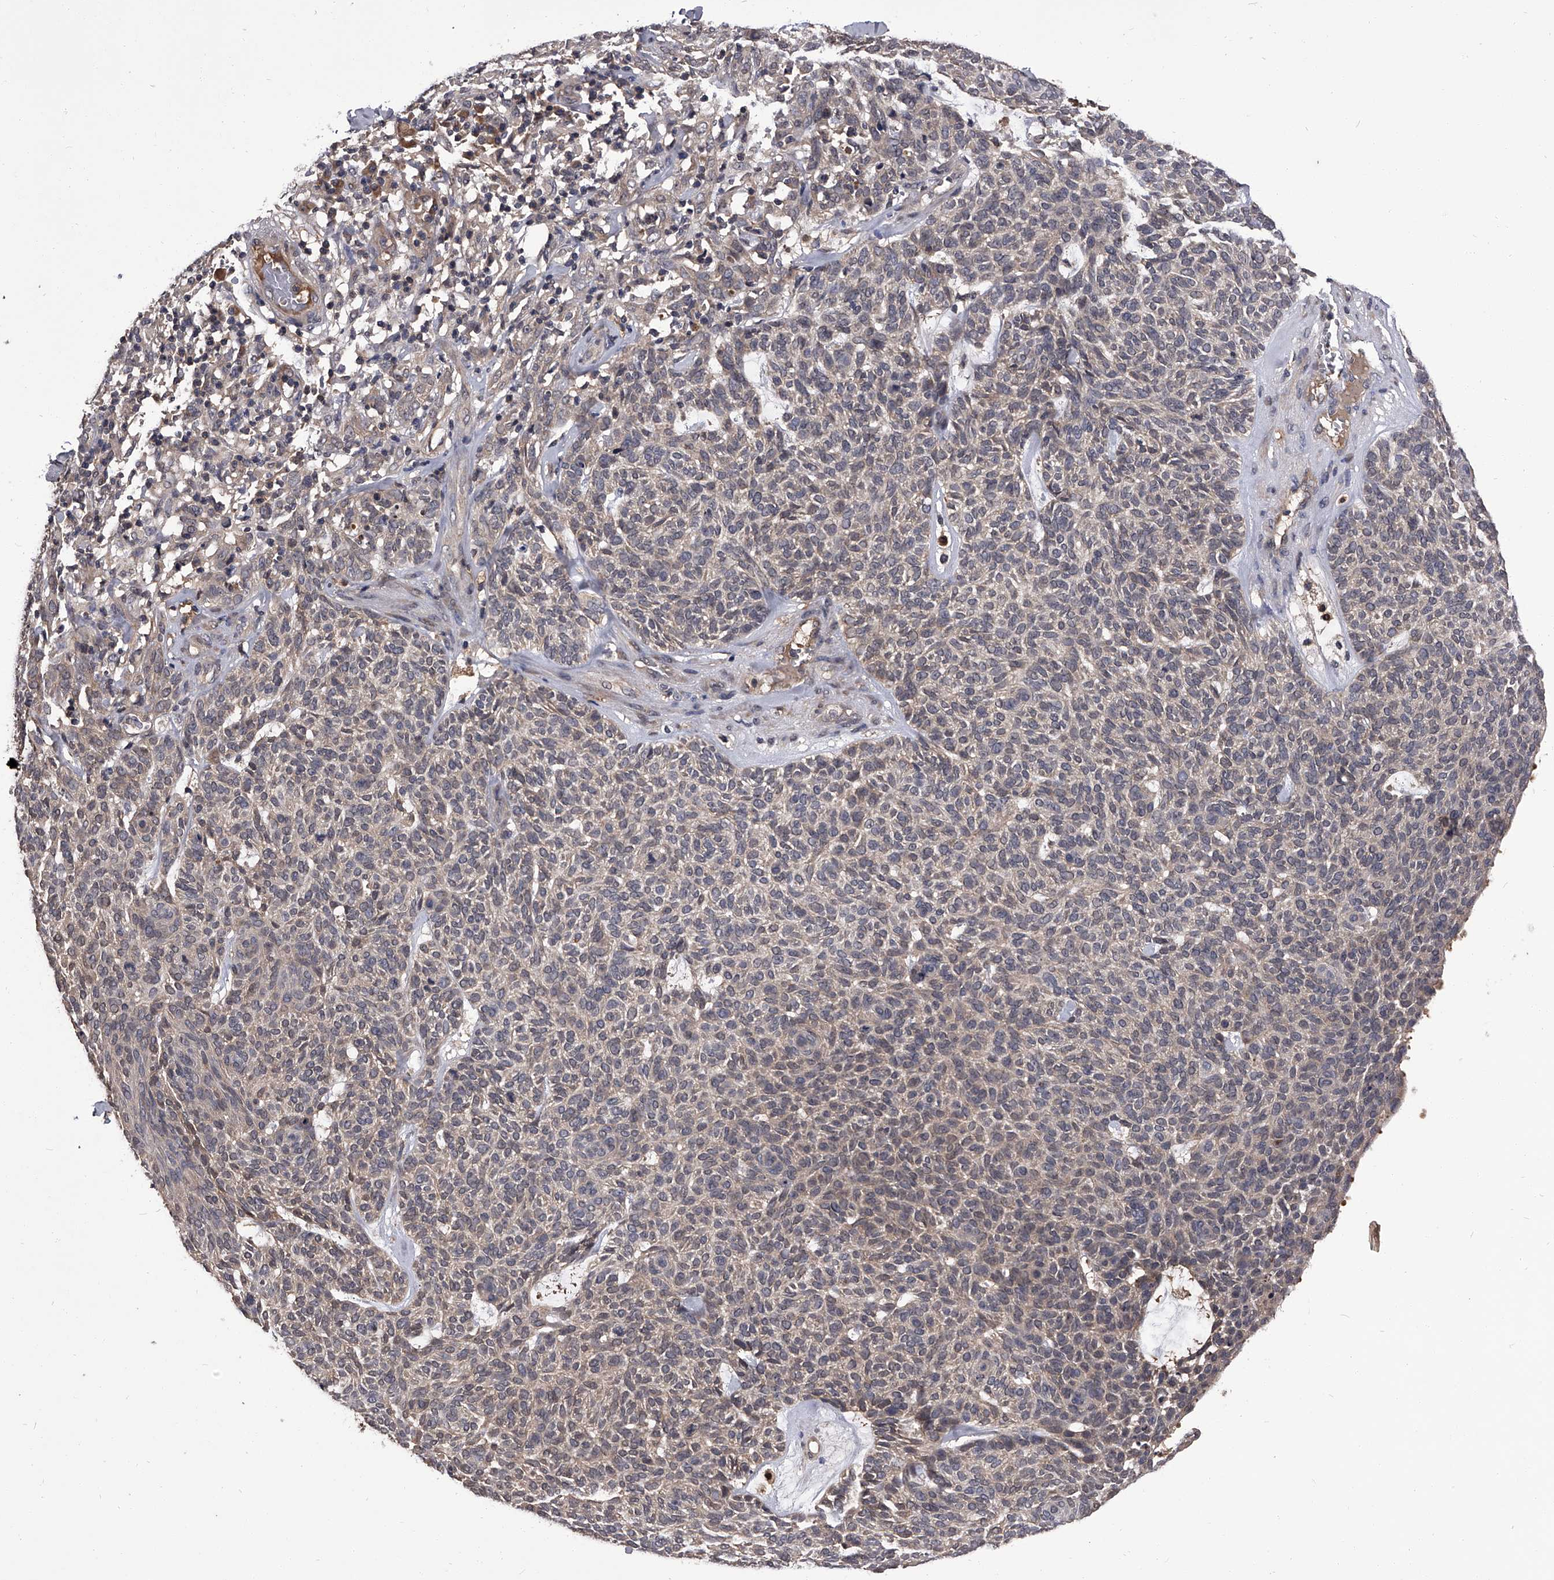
{"staining": {"intensity": "negative", "quantity": "none", "location": "none"}, "tissue": "skin cancer", "cell_type": "Tumor cells", "image_type": "cancer", "snomed": [{"axis": "morphology", "description": "Squamous cell carcinoma, NOS"}, {"axis": "topography", "description": "Skin"}], "caption": "High magnification brightfield microscopy of skin cancer stained with DAB (3,3'-diaminobenzidine) (brown) and counterstained with hematoxylin (blue): tumor cells show no significant positivity. (Brightfield microscopy of DAB IHC at high magnification).", "gene": "SLC18B1", "patient": {"sex": "female", "age": 90}}